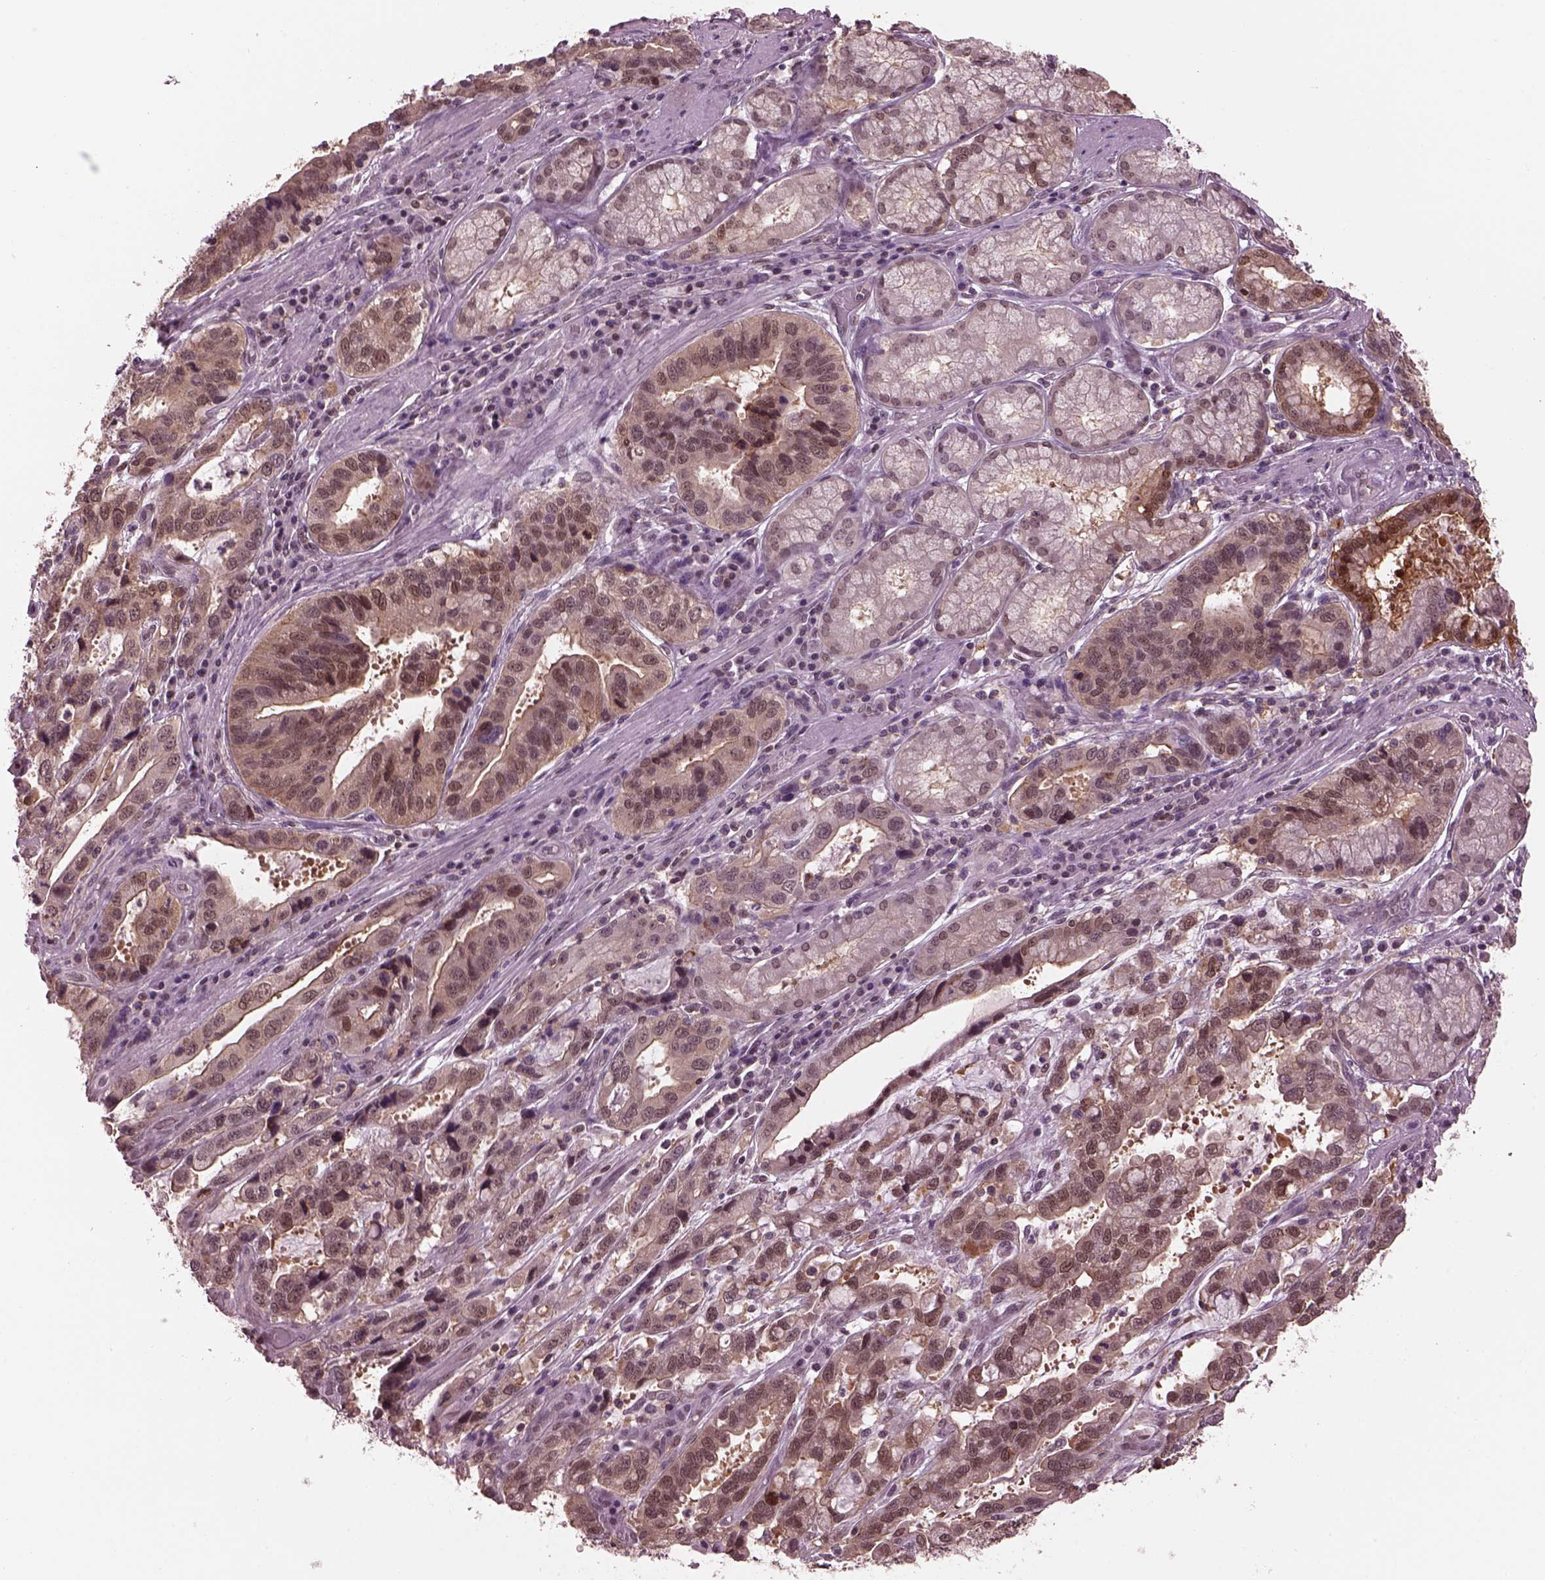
{"staining": {"intensity": "weak", "quantity": "25%-75%", "location": "cytoplasmic/membranous"}, "tissue": "stomach cancer", "cell_type": "Tumor cells", "image_type": "cancer", "snomed": [{"axis": "morphology", "description": "Adenocarcinoma, NOS"}, {"axis": "topography", "description": "Stomach, lower"}], "caption": "Adenocarcinoma (stomach) tissue reveals weak cytoplasmic/membranous staining in about 25%-75% of tumor cells, visualized by immunohistochemistry. Using DAB (3,3'-diaminobenzidine) (brown) and hematoxylin (blue) stains, captured at high magnification using brightfield microscopy.", "gene": "SRI", "patient": {"sex": "female", "age": 76}}